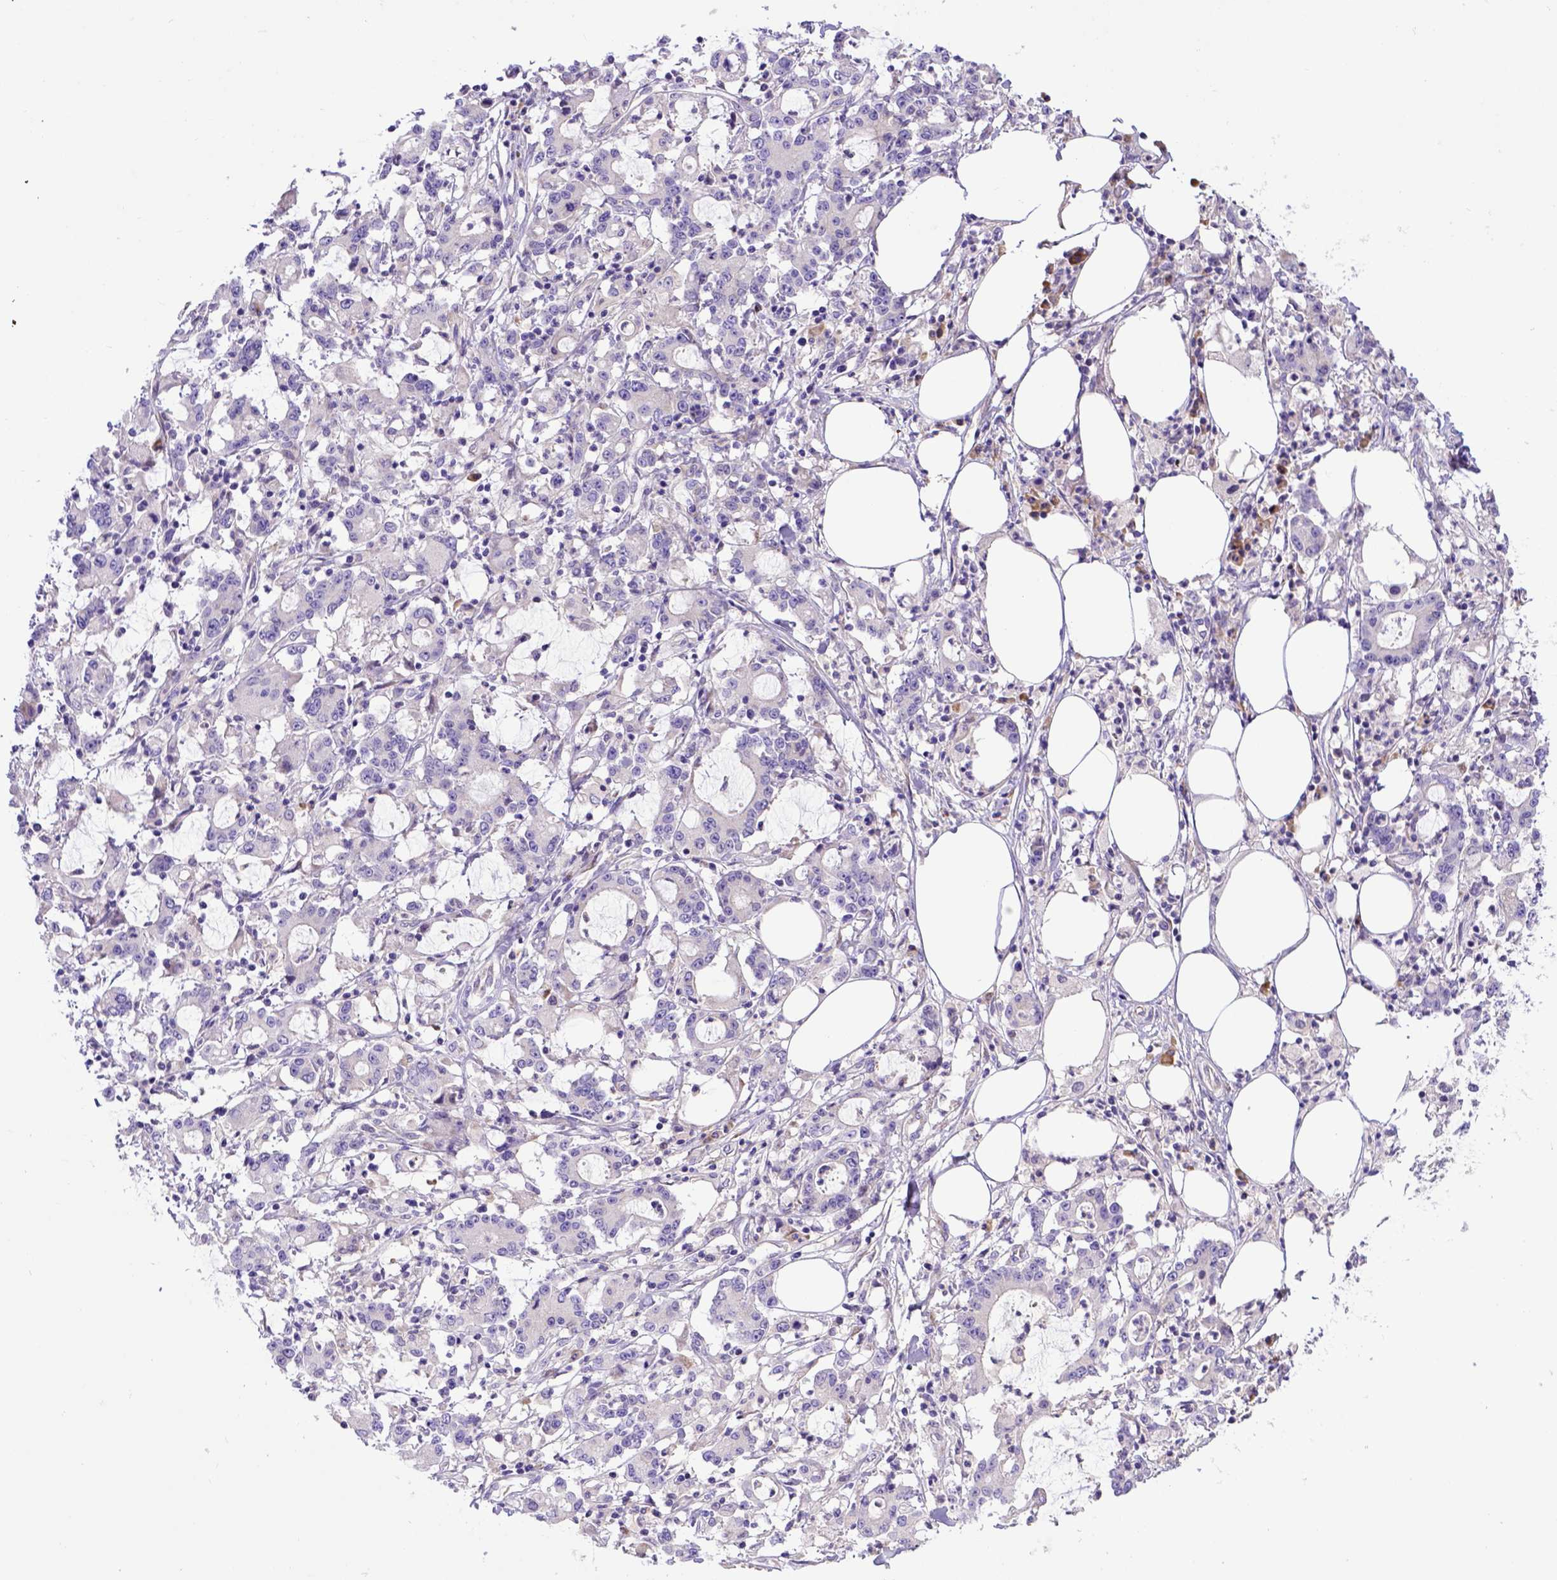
{"staining": {"intensity": "negative", "quantity": "none", "location": "none"}, "tissue": "stomach cancer", "cell_type": "Tumor cells", "image_type": "cancer", "snomed": [{"axis": "morphology", "description": "Adenocarcinoma, NOS"}, {"axis": "topography", "description": "Stomach, upper"}], "caption": "Immunohistochemical staining of human stomach cancer displays no significant expression in tumor cells.", "gene": "CFAP300", "patient": {"sex": "male", "age": 68}}